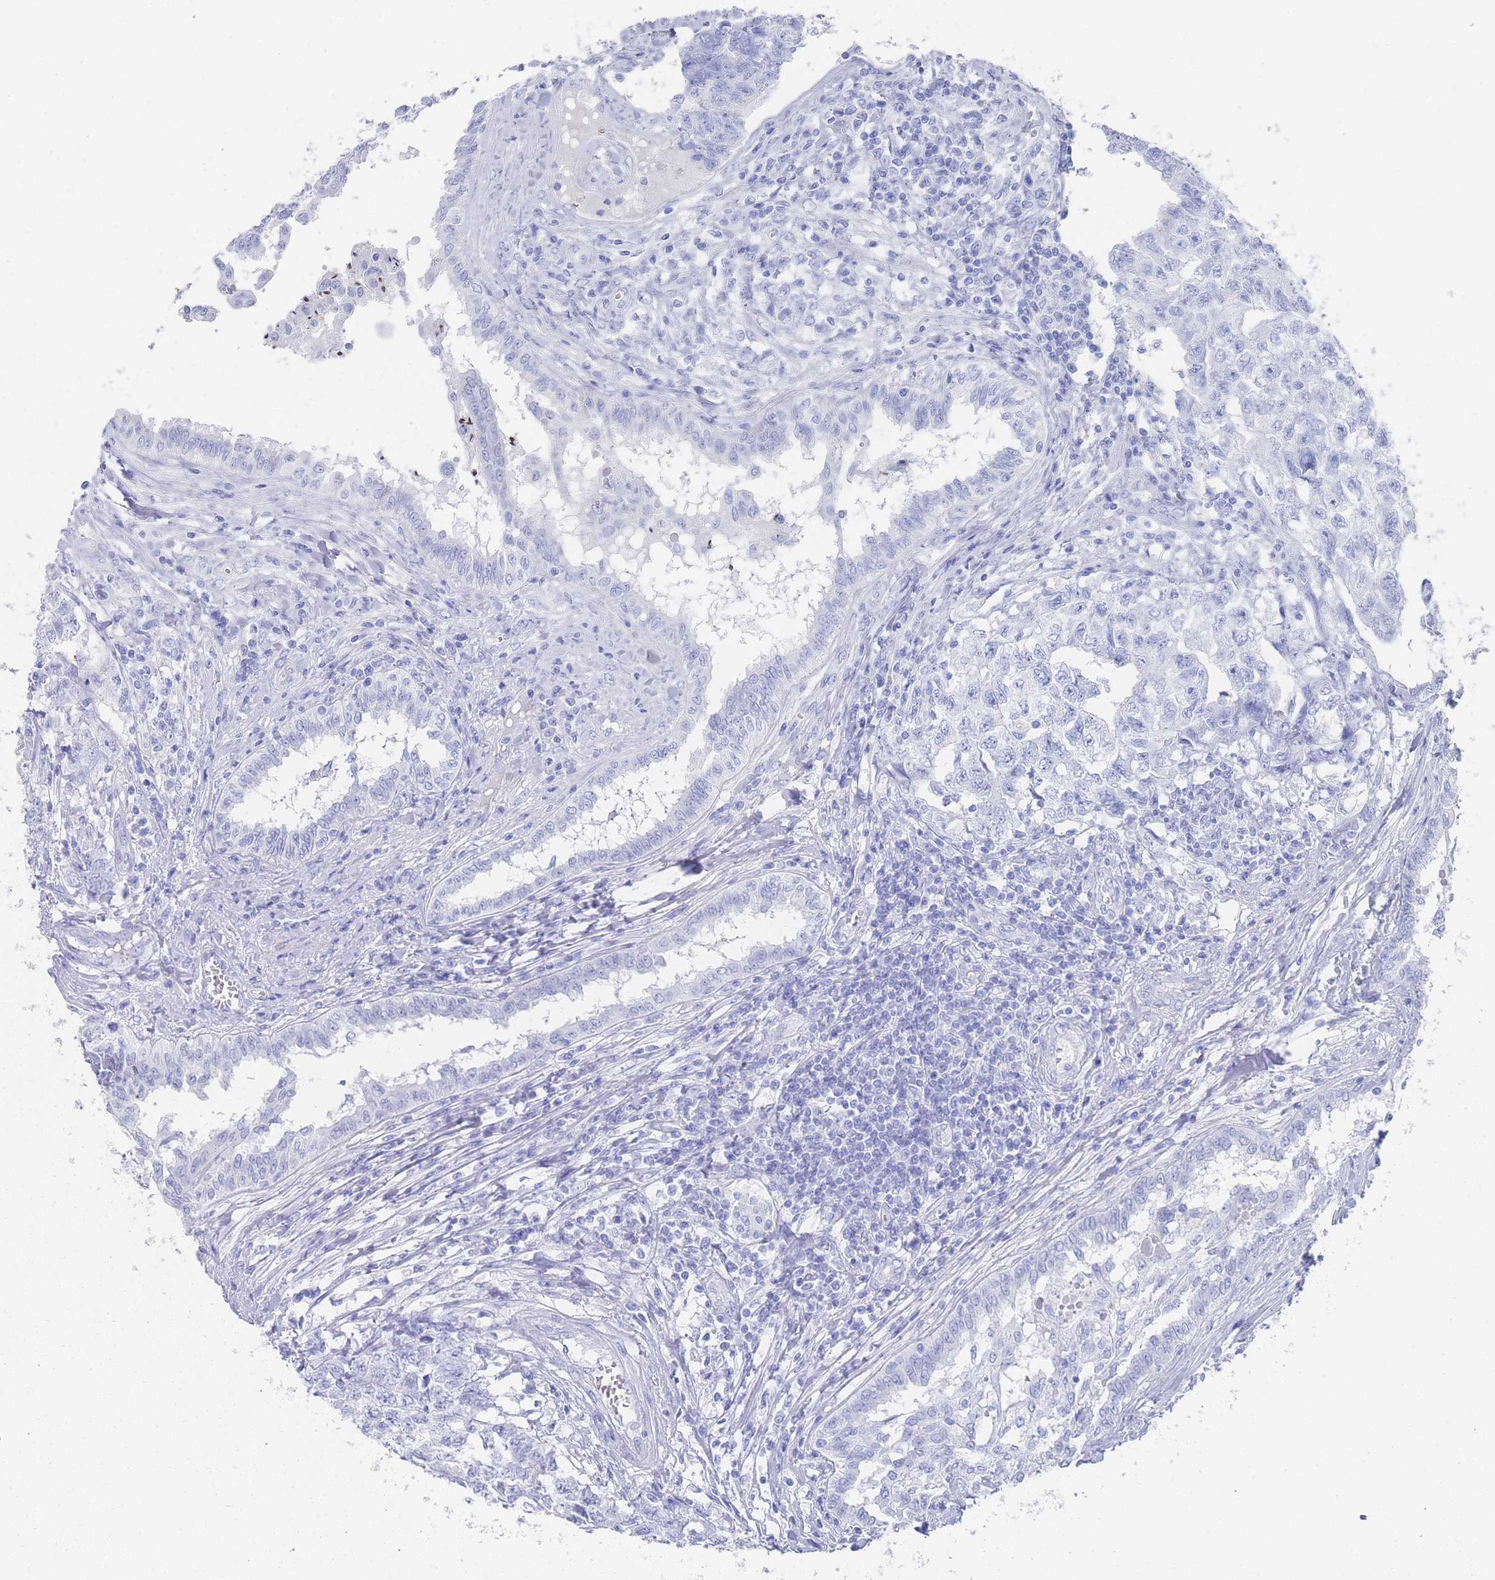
{"staining": {"intensity": "negative", "quantity": "none", "location": "none"}, "tissue": "testis cancer", "cell_type": "Tumor cells", "image_type": "cancer", "snomed": [{"axis": "morphology", "description": "Carcinoma, Embryonal, NOS"}, {"axis": "topography", "description": "Testis"}], "caption": "There is no significant positivity in tumor cells of testis embryonal carcinoma.", "gene": "LRRC37A", "patient": {"sex": "male", "age": 31}}